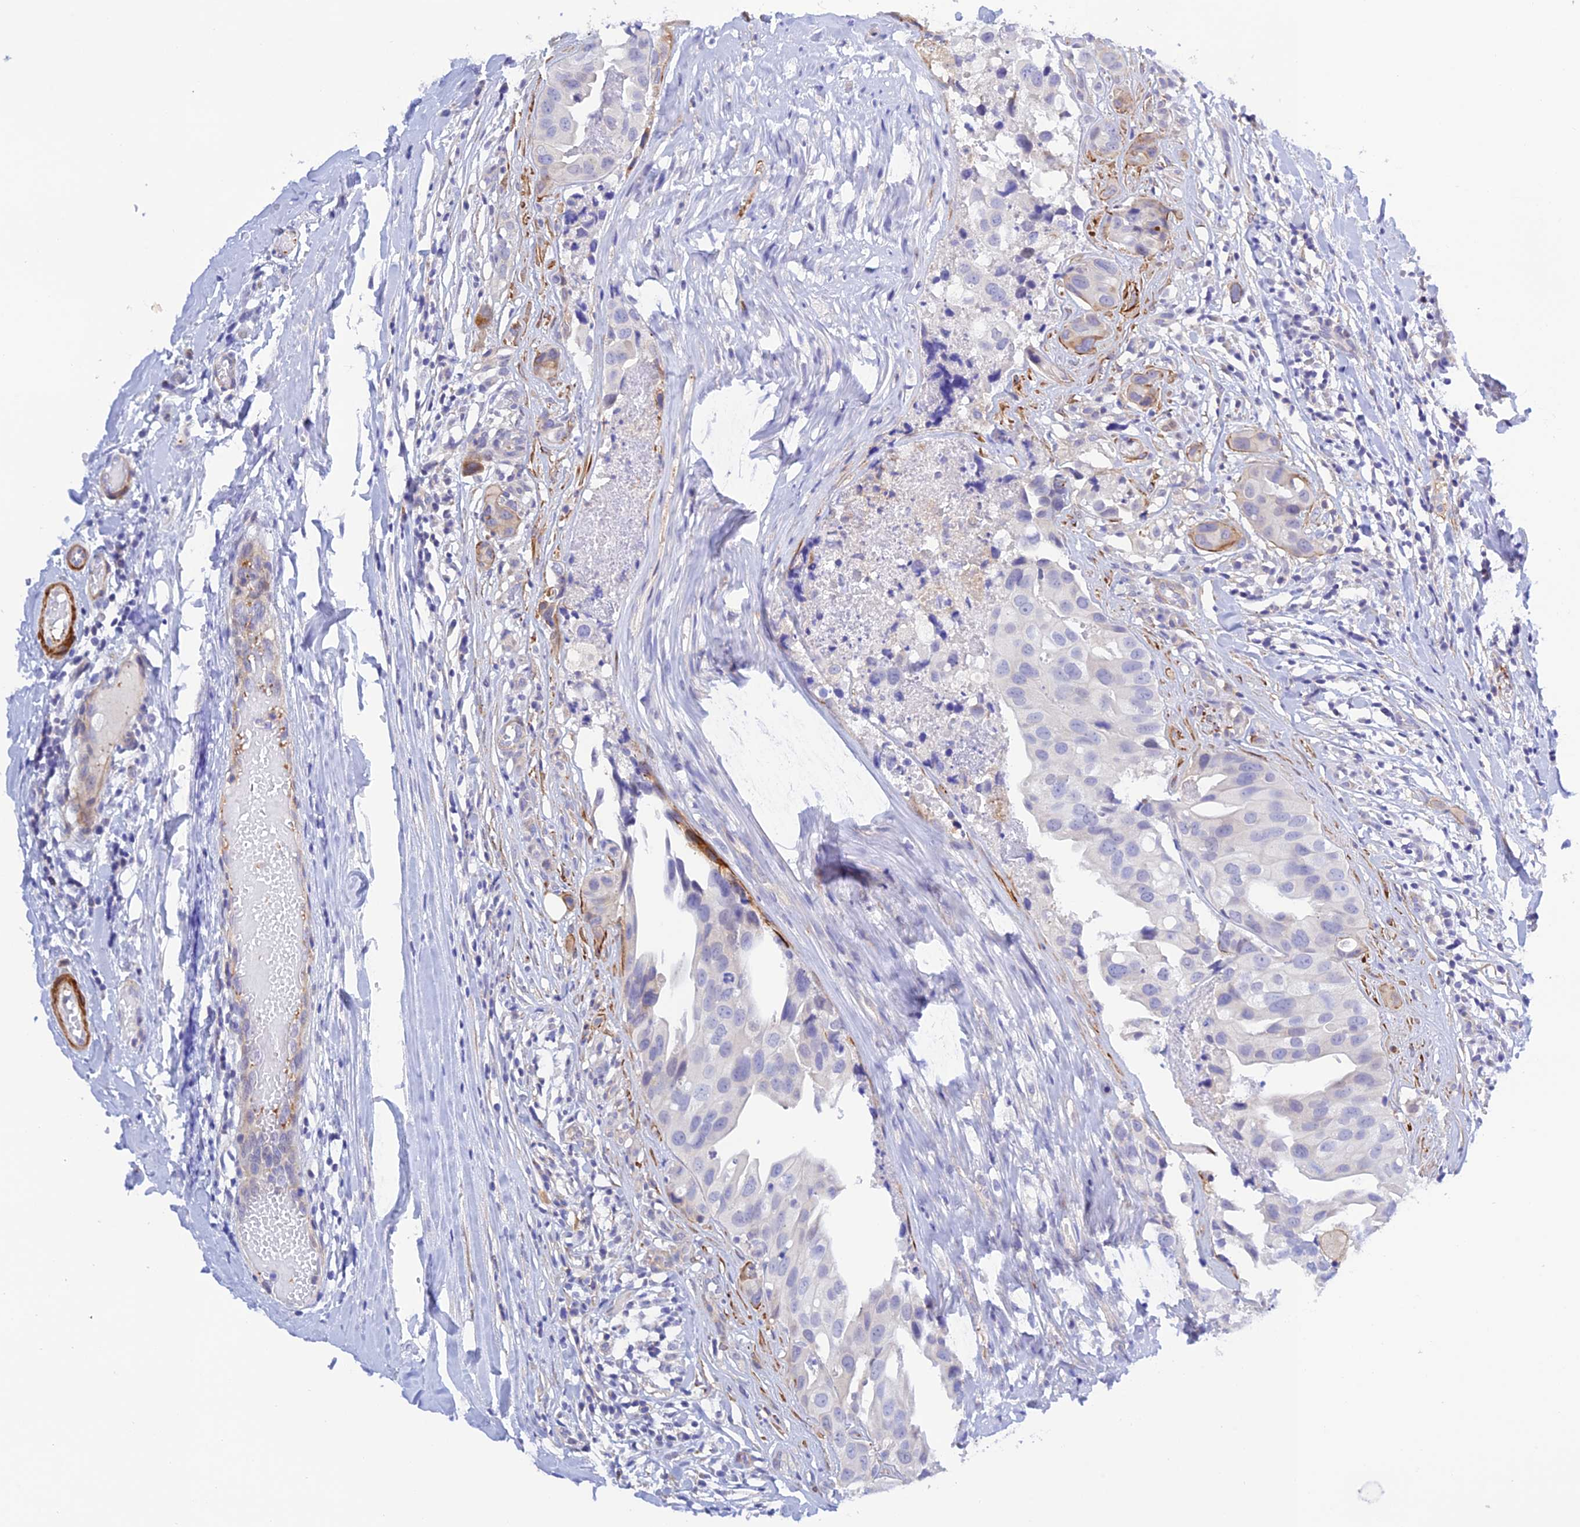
{"staining": {"intensity": "negative", "quantity": "none", "location": "none"}, "tissue": "head and neck cancer", "cell_type": "Tumor cells", "image_type": "cancer", "snomed": [{"axis": "morphology", "description": "Adenocarcinoma, NOS"}, {"axis": "morphology", "description": "Adenocarcinoma, metastatic, NOS"}, {"axis": "topography", "description": "Head-Neck"}], "caption": "A photomicrograph of human head and neck cancer is negative for staining in tumor cells. The staining is performed using DAB brown chromogen with nuclei counter-stained in using hematoxylin.", "gene": "ZDHHC16", "patient": {"sex": "male", "age": 75}}